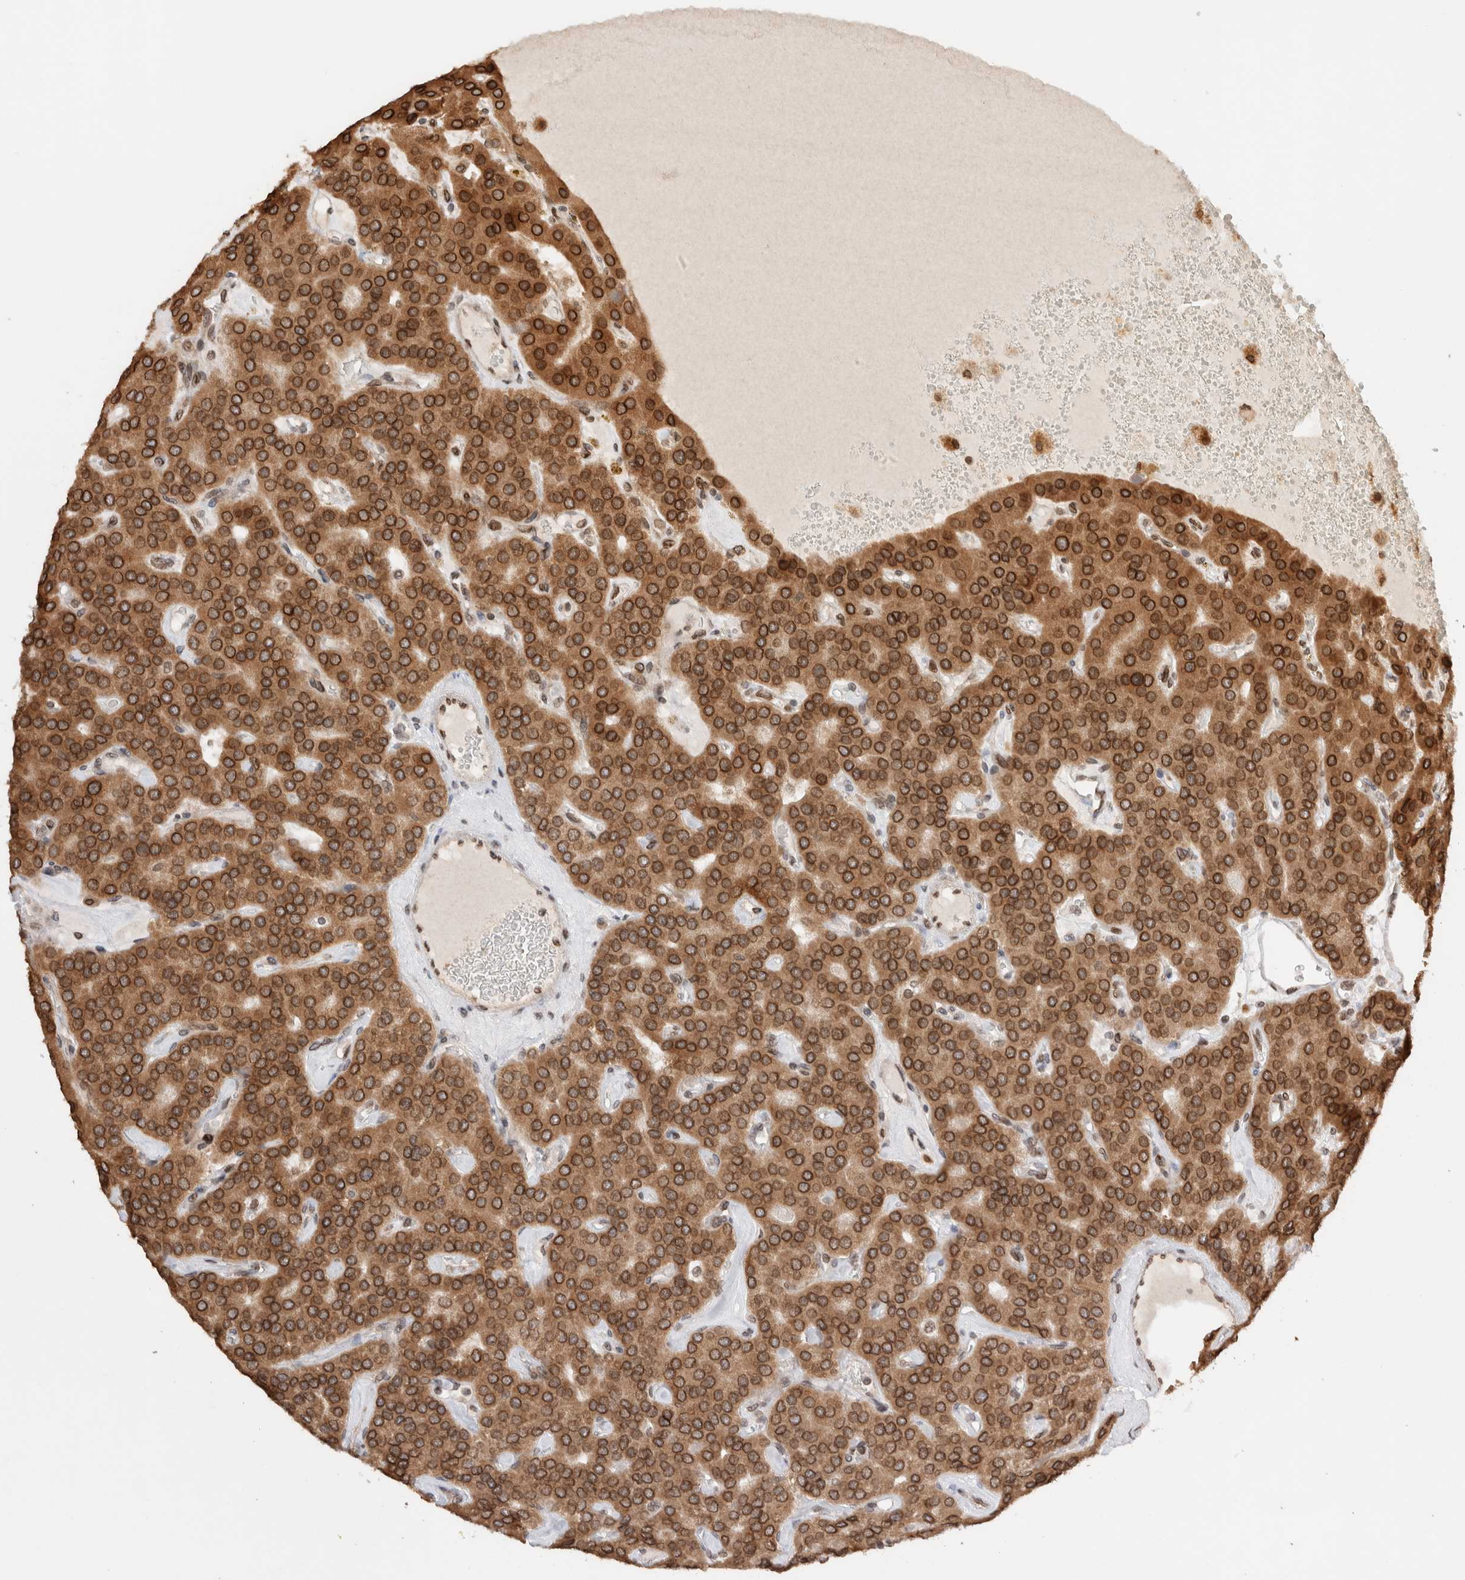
{"staining": {"intensity": "strong", "quantity": "25%-75%", "location": "cytoplasmic/membranous,nuclear"}, "tissue": "parathyroid gland", "cell_type": "Glandular cells", "image_type": "normal", "snomed": [{"axis": "morphology", "description": "Normal tissue, NOS"}, {"axis": "morphology", "description": "Adenoma, NOS"}, {"axis": "topography", "description": "Parathyroid gland"}], "caption": "The photomicrograph displays staining of unremarkable parathyroid gland, revealing strong cytoplasmic/membranous,nuclear protein expression (brown color) within glandular cells.", "gene": "TPR", "patient": {"sex": "female", "age": 86}}